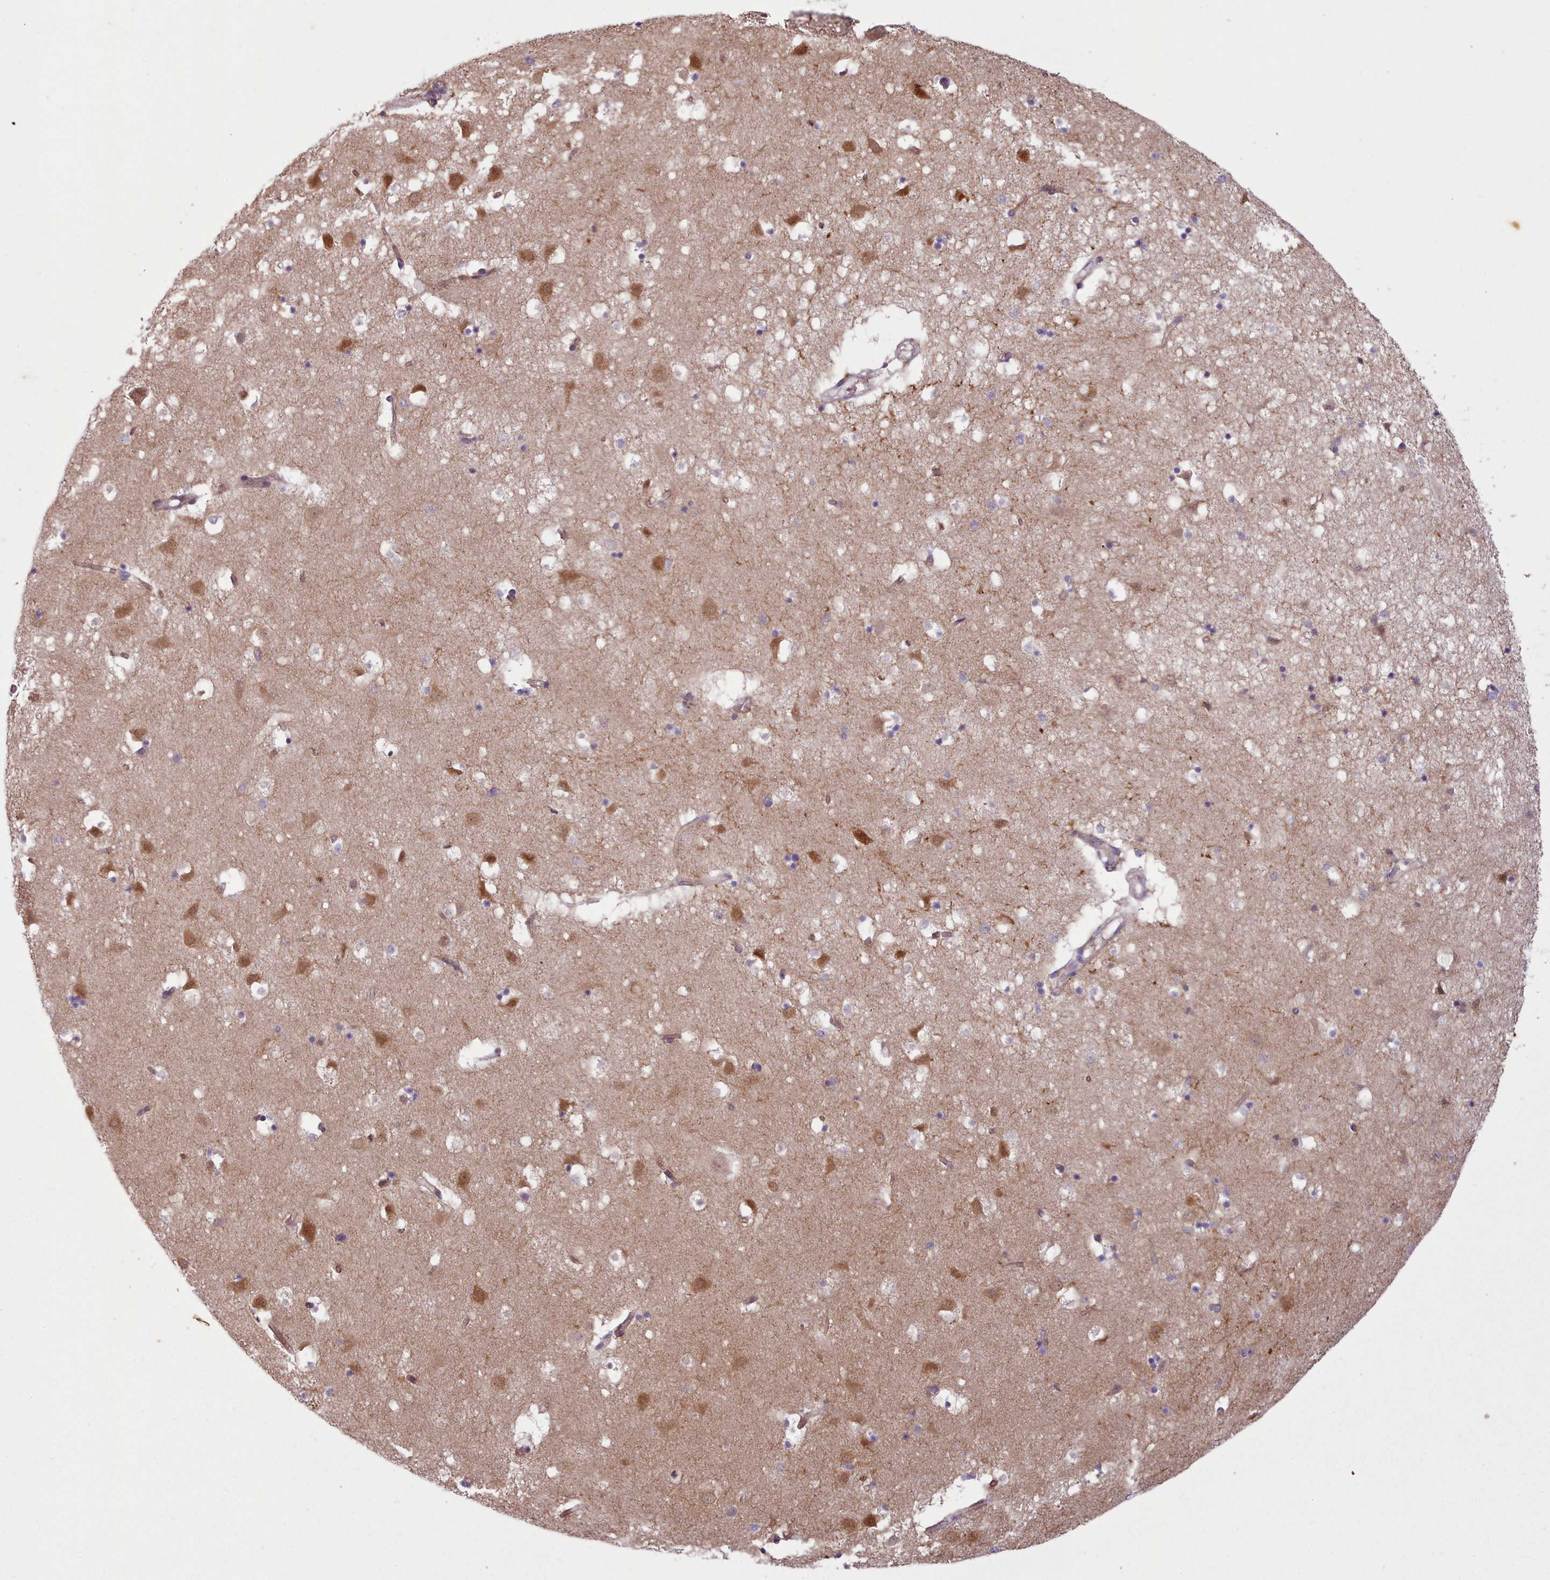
{"staining": {"intensity": "weak", "quantity": "<25%", "location": "cytoplasmic/membranous"}, "tissue": "caudate", "cell_type": "Glial cells", "image_type": "normal", "snomed": [{"axis": "morphology", "description": "Normal tissue, NOS"}, {"axis": "topography", "description": "Lateral ventricle wall"}], "caption": "An immunohistochemistry micrograph of benign caudate is shown. There is no staining in glial cells of caudate. (Immunohistochemistry (ihc), brightfield microscopy, high magnification).", "gene": "PLD4", "patient": {"sex": "male", "age": 58}}